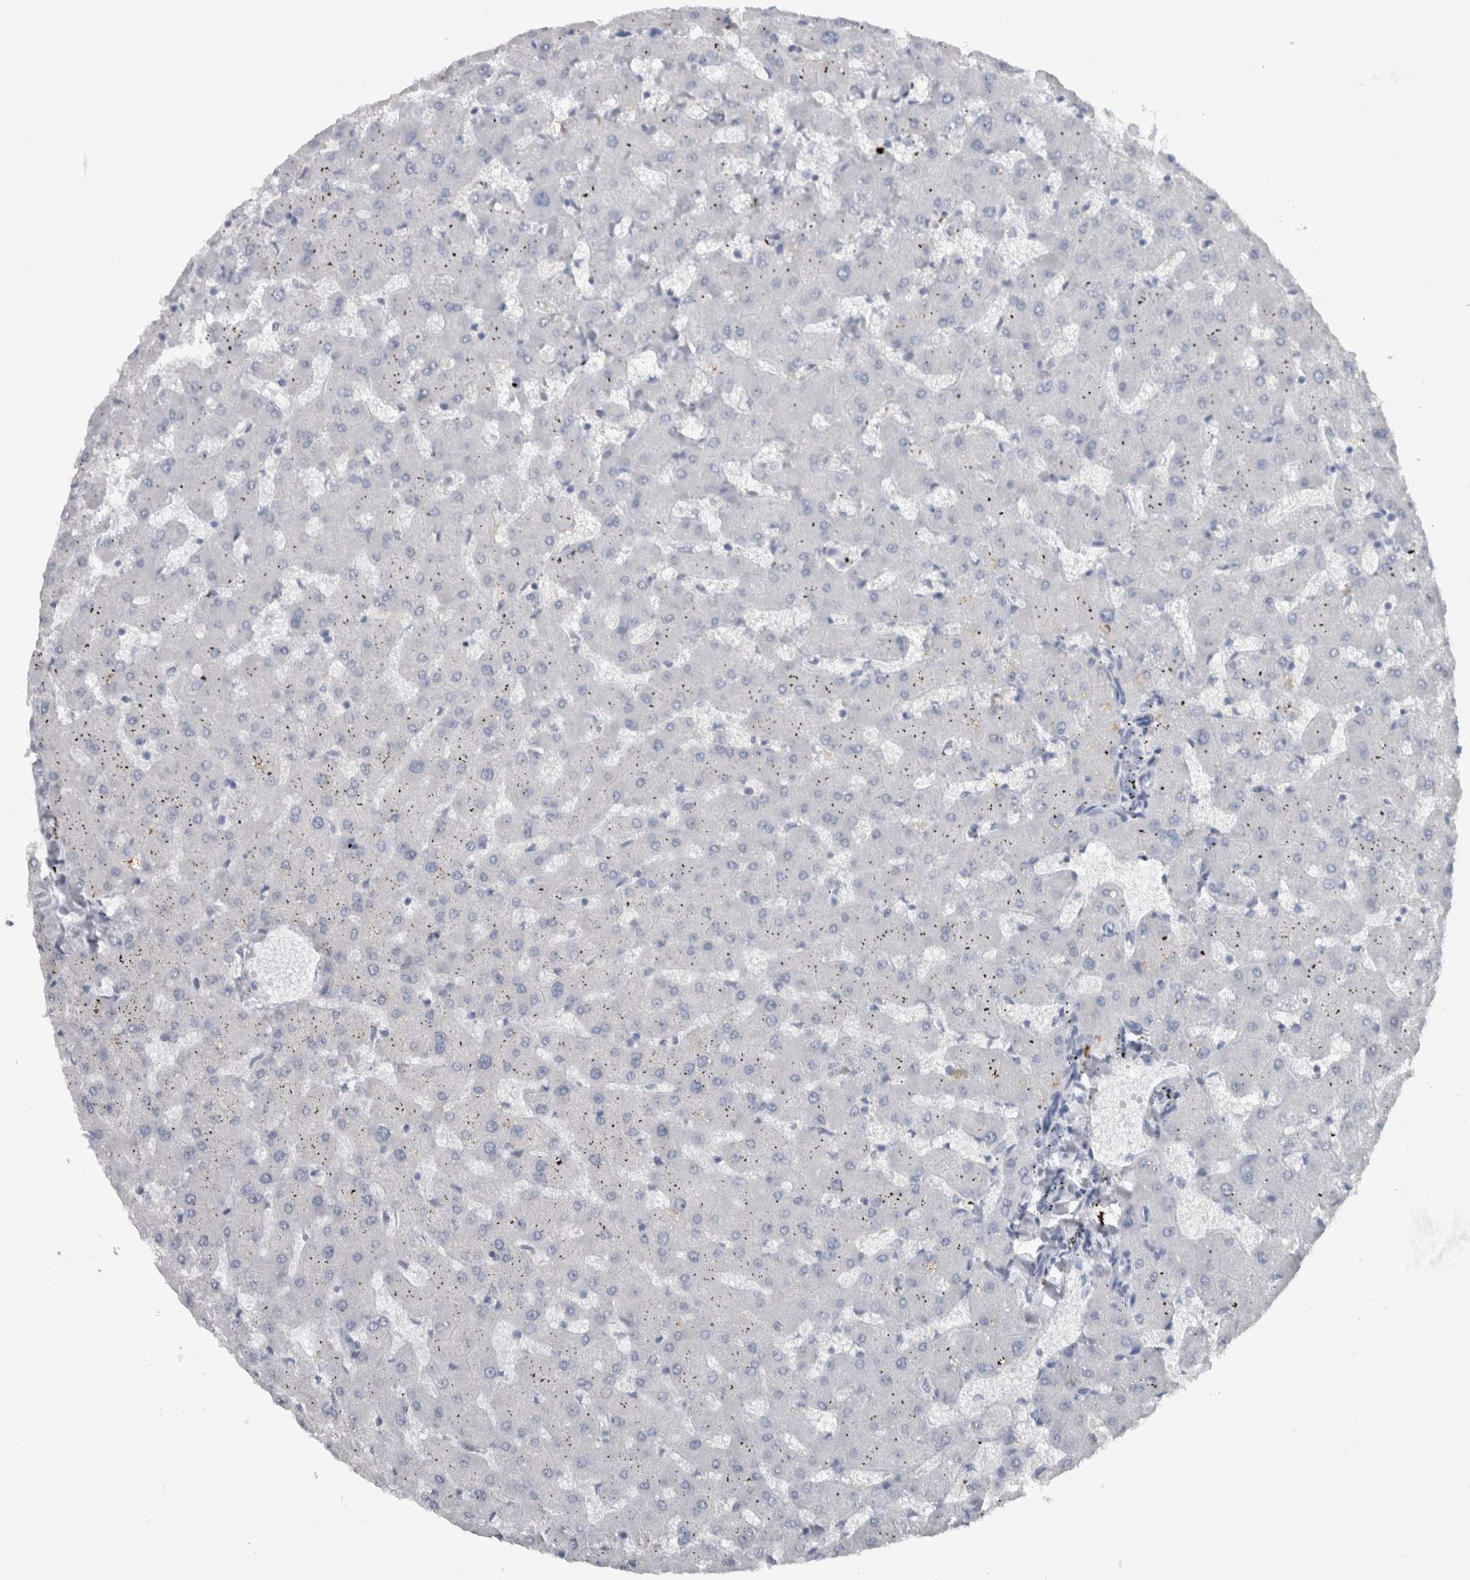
{"staining": {"intensity": "negative", "quantity": "none", "location": "none"}, "tissue": "liver", "cell_type": "Cholangiocytes", "image_type": "normal", "snomed": [{"axis": "morphology", "description": "Normal tissue, NOS"}, {"axis": "topography", "description": "Liver"}], "caption": "A micrograph of human liver is negative for staining in cholangiocytes. The staining was performed using DAB to visualize the protein expression in brown, while the nuclei were stained in blue with hematoxylin (Magnification: 20x).", "gene": "ADAM2", "patient": {"sex": "female", "age": 63}}